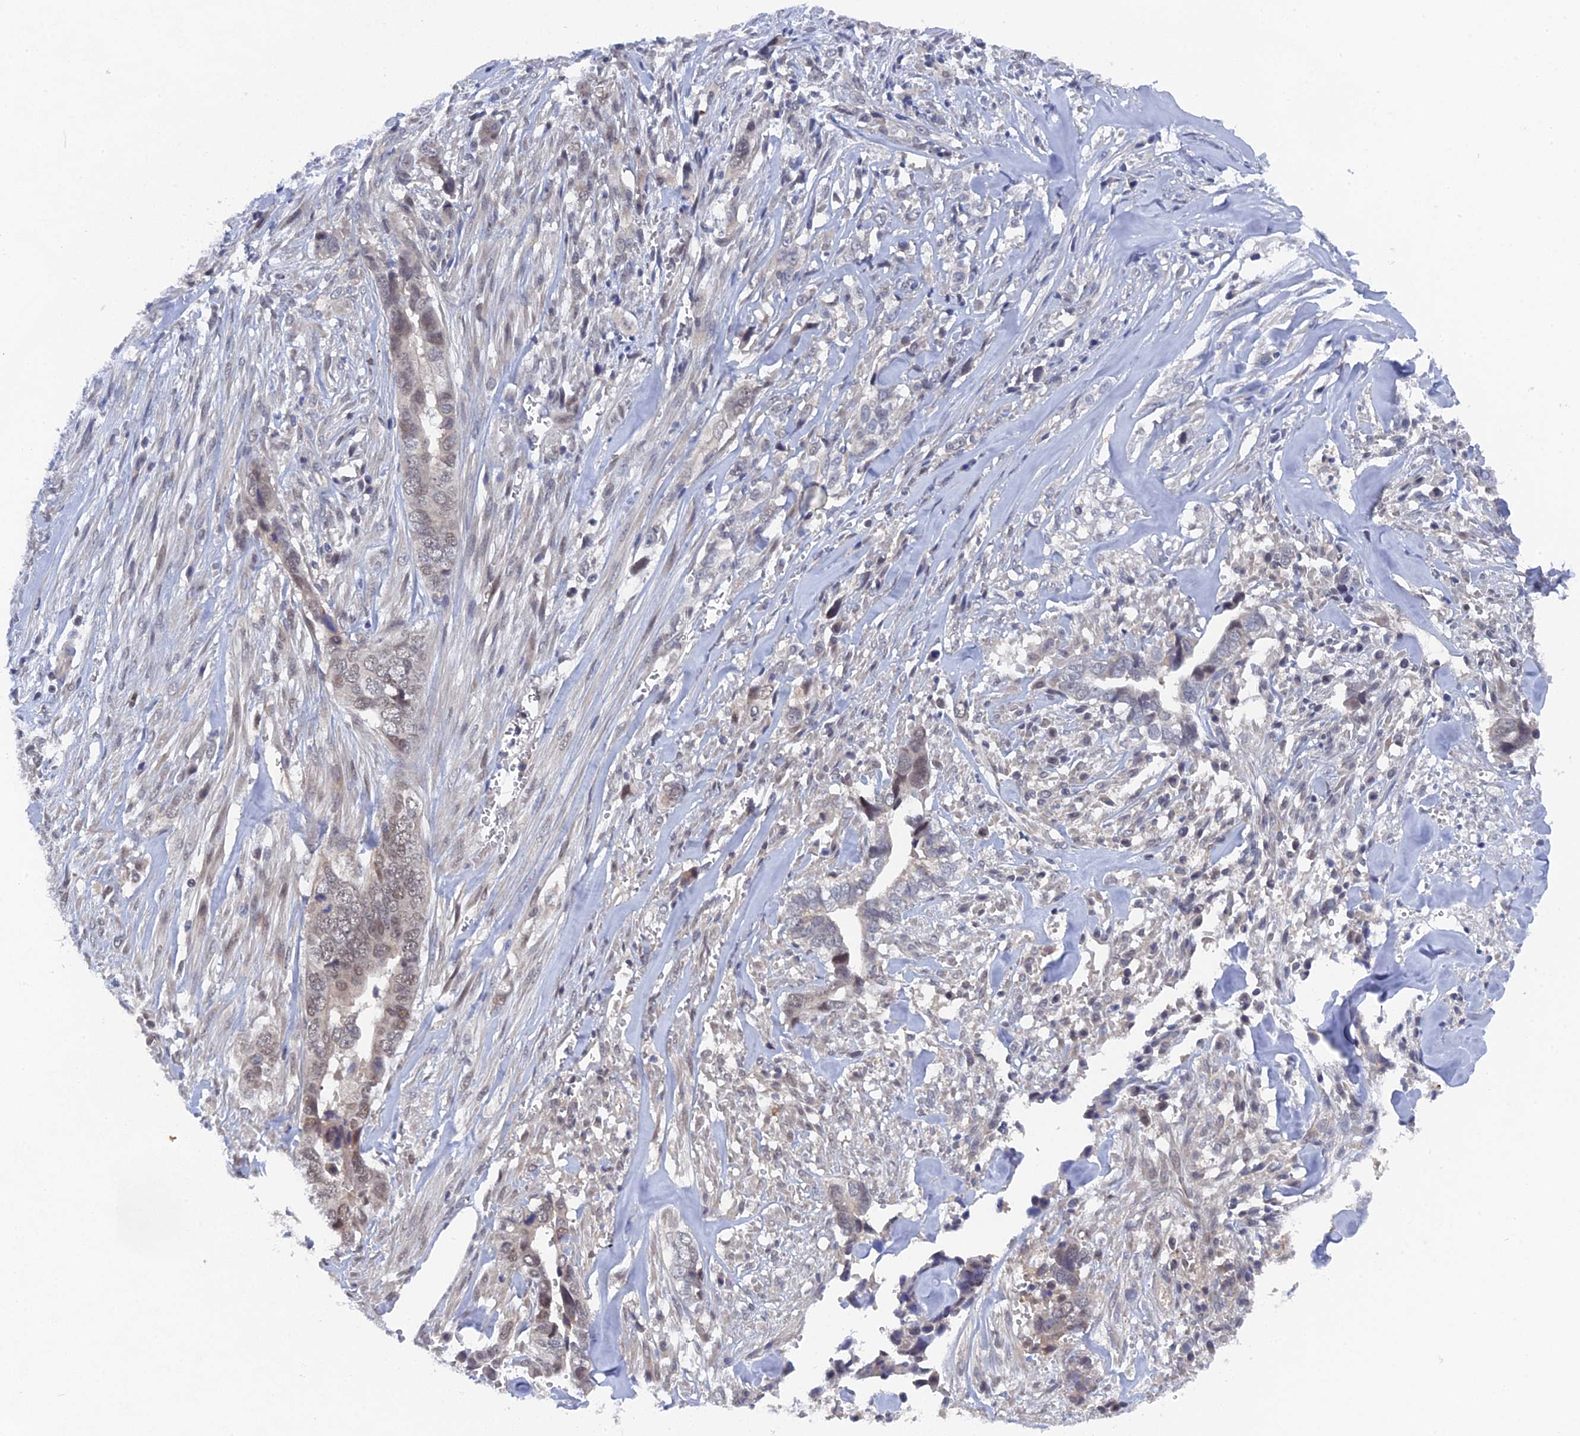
{"staining": {"intensity": "weak", "quantity": "<25%", "location": "nuclear"}, "tissue": "liver cancer", "cell_type": "Tumor cells", "image_type": "cancer", "snomed": [{"axis": "morphology", "description": "Cholangiocarcinoma"}, {"axis": "topography", "description": "Liver"}], "caption": "Immunohistochemical staining of human liver cholangiocarcinoma demonstrates no significant positivity in tumor cells.", "gene": "MIGA2", "patient": {"sex": "female", "age": 79}}